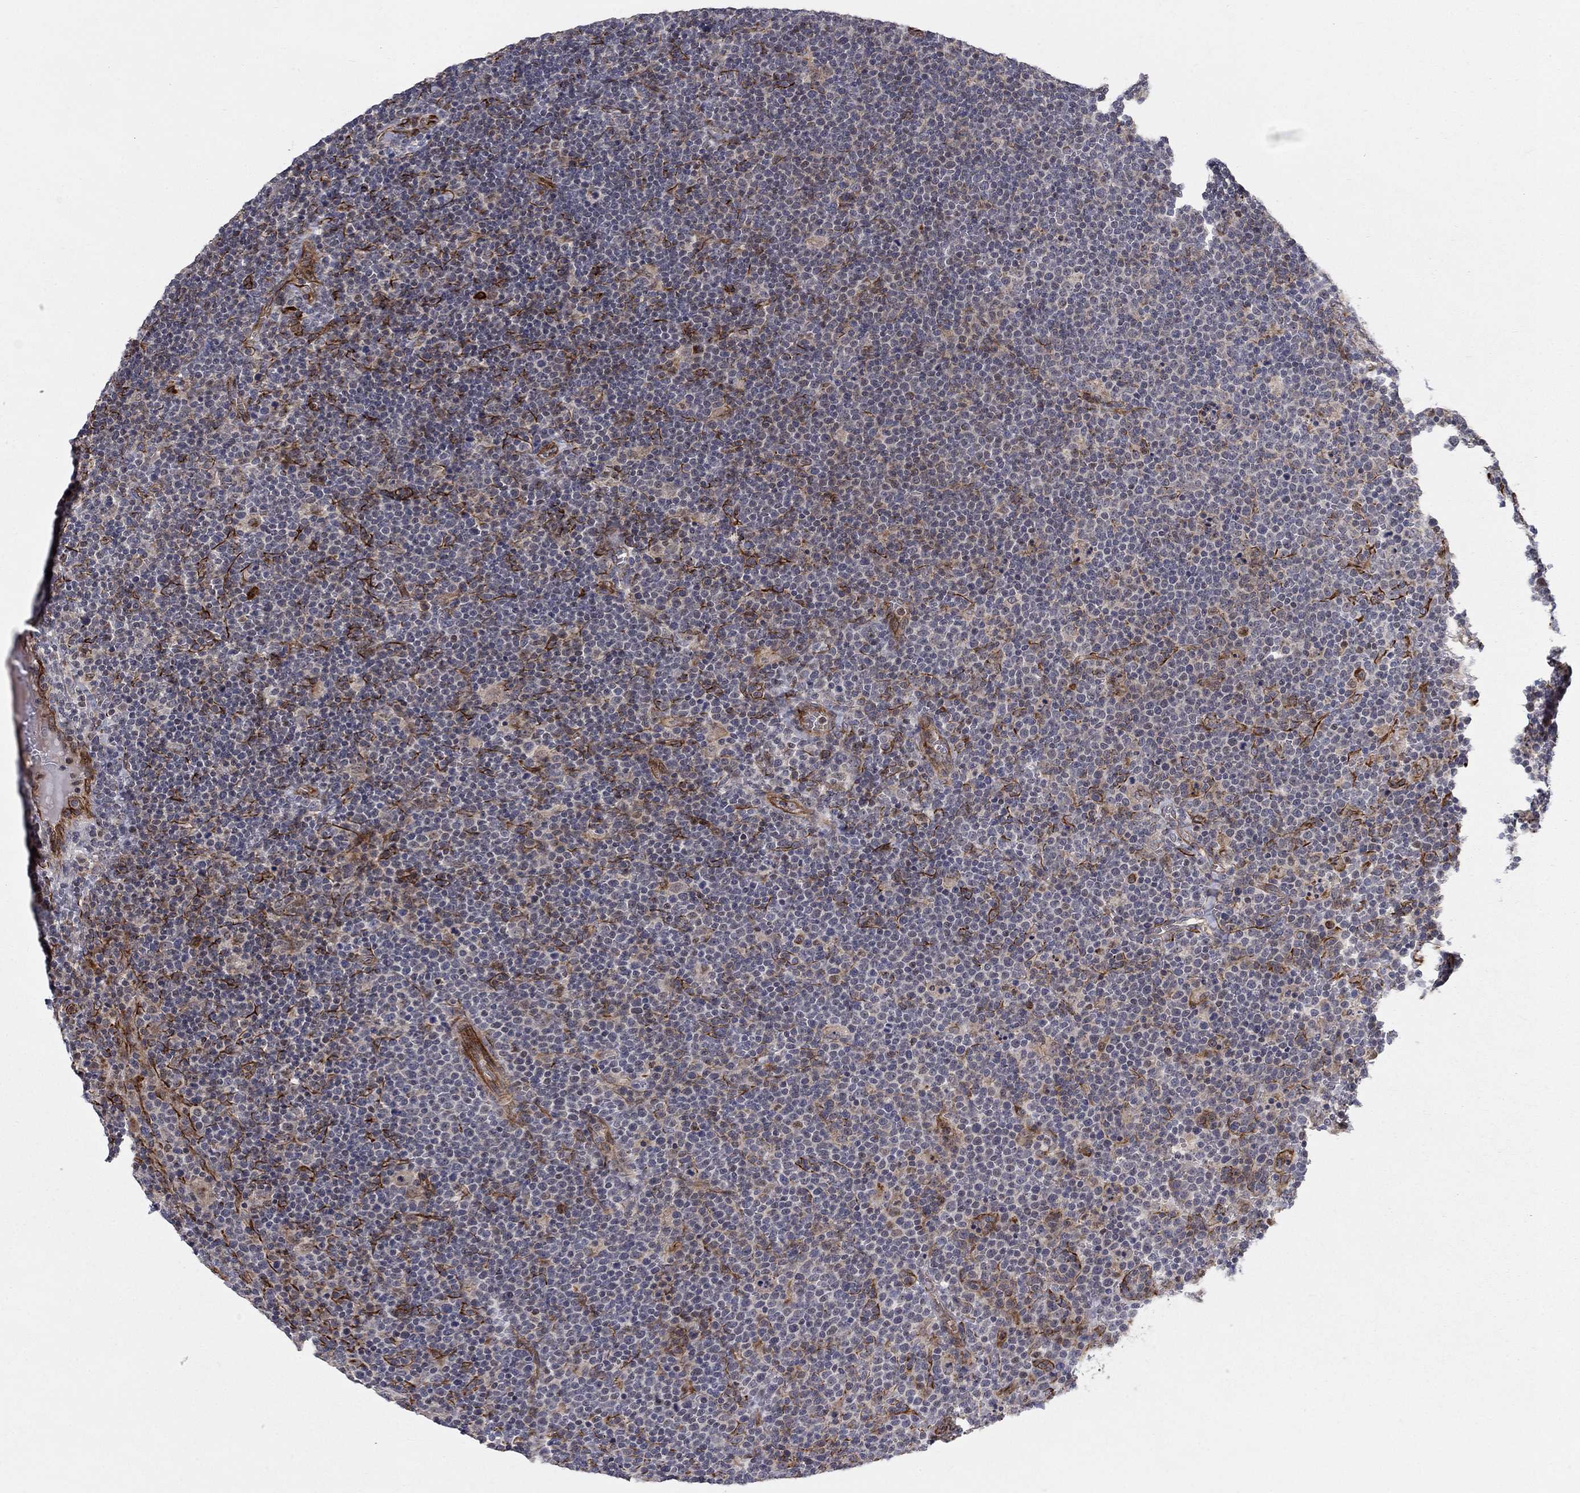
{"staining": {"intensity": "negative", "quantity": "none", "location": "none"}, "tissue": "lymphoma", "cell_type": "Tumor cells", "image_type": "cancer", "snomed": [{"axis": "morphology", "description": "Malignant lymphoma, non-Hodgkin's type, High grade"}, {"axis": "topography", "description": "Lymph node"}], "caption": "Malignant lymphoma, non-Hodgkin's type (high-grade) stained for a protein using immunohistochemistry (IHC) demonstrates no positivity tumor cells.", "gene": "MSRA", "patient": {"sex": "male", "age": 61}}